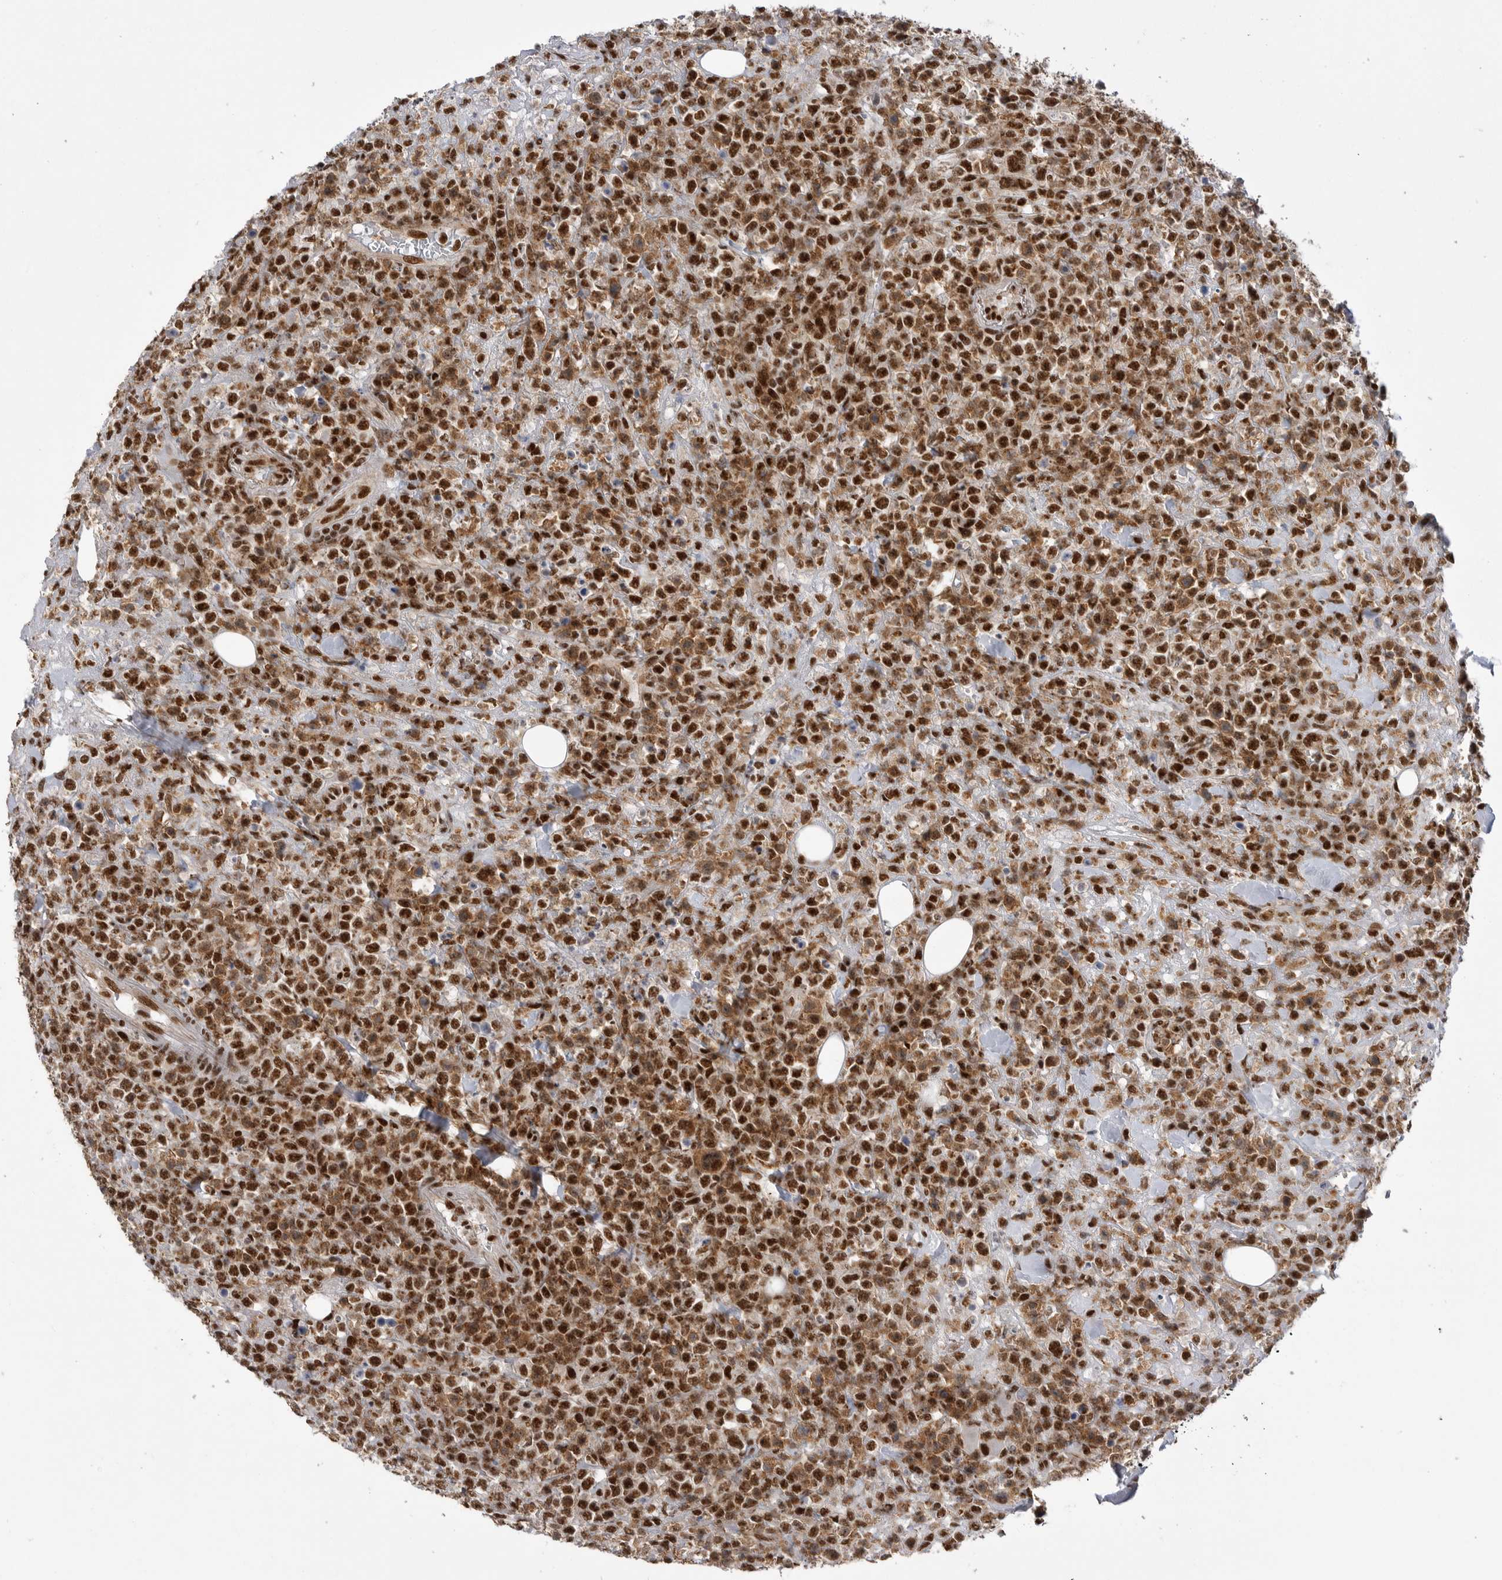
{"staining": {"intensity": "strong", "quantity": ">75%", "location": "cytoplasmic/membranous,nuclear"}, "tissue": "lymphoma", "cell_type": "Tumor cells", "image_type": "cancer", "snomed": [{"axis": "morphology", "description": "Malignant lymphoma, non-Hodgkin's type, High grade"}, {"axis": "topography", "description": "Colon"}], "caption": "Strong cytoplasmic/membranous and nuclear positivity is appreciated in approximately >75% of tumor cells in lymphoma.", "gene": "PPP1R8", "patient": {"sex": "female", "age": 53}}